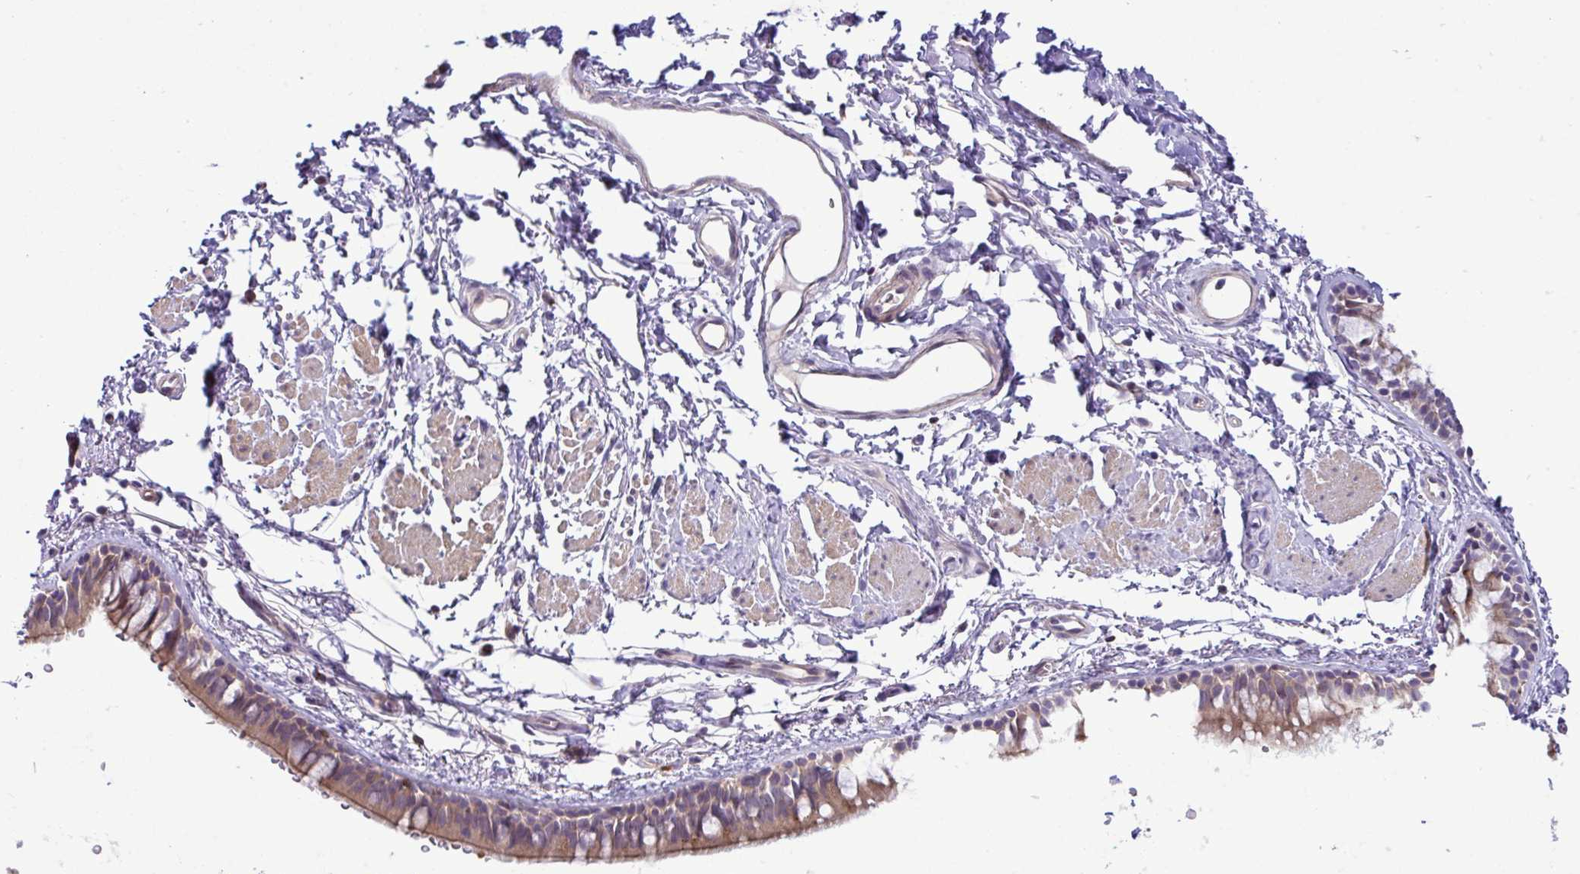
{"staining": {"intensity": "moderate", "quantity": ">75%", "location": "cytoplasmic/membranous"}, "tissue": "bronchus", "cell_type": "Respiratory epithelial cells", "image_type": "normal", "snomed": [{"axis": "morphology", "description": "Normal tissue, NOS"}, {"axis": "topography", "description": "Lymph node"}, {"axis": "topography", "description": "Cartilage tissue"}, {"axis": "topography", "description": "Bronchus"}], "caption": "Immunohistochemical staining of unremarkable bronchus exhibits medium levels of moderate cytoplasmic/membranous positivity in approximately >75% of respiratory epithelial cells. (DAB = brown stain, brightfield microscopy at high magnification).", "gene": "SYNPO2L", "patient": {"sex": "female", "age": 70}}